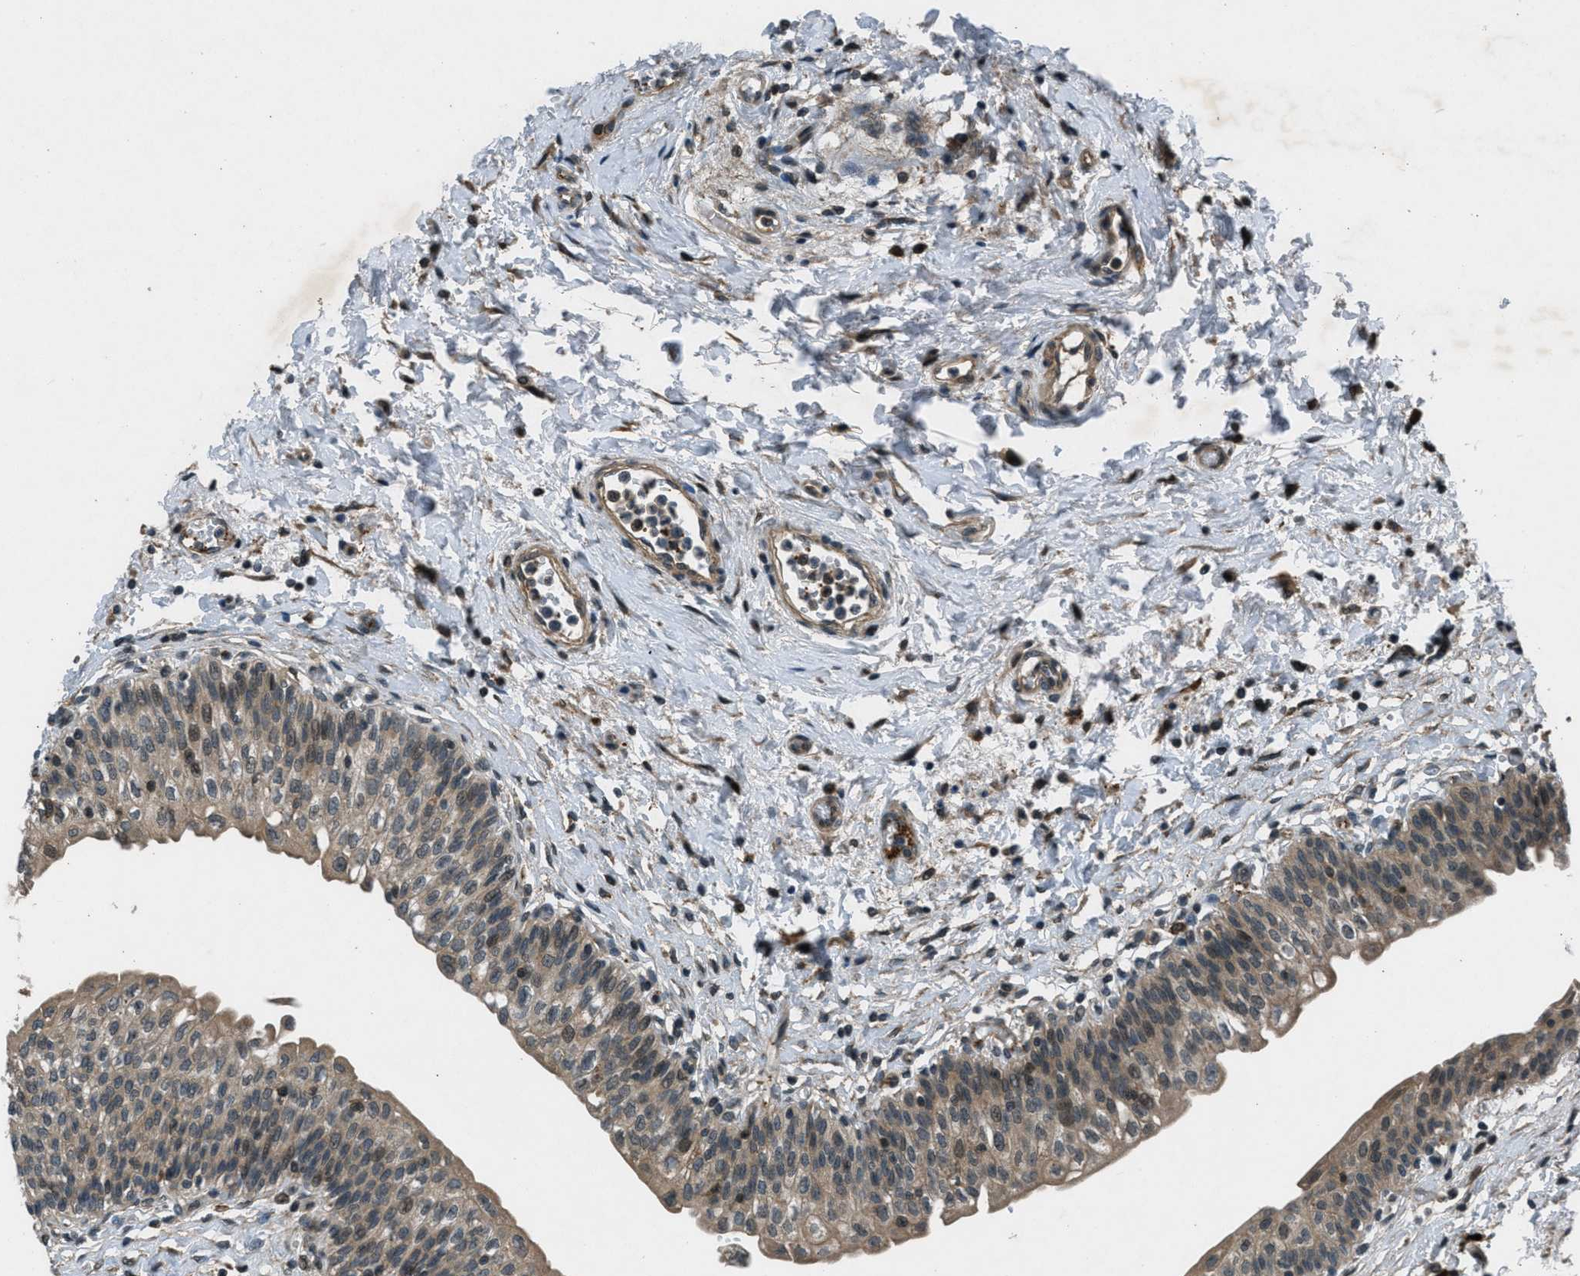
{"staining": {"intensity": "moderate", "quantity": ">75%", "location": "cytoplasmic/membranous"}, "tissue": "urinary bladder", "cell_type": "Urothelial cells", "image_type": "normal", "snomed": [{"axis": "morphology", "description": "Normal tissue, NOS"}, {"axis": "topography", "description": "Urinary bladder"}], "caption": "Brown immunohistochemical staining in benign human urinary bladder displays moderate cytoplasmic/membranous expression in about >75% of urothelial cells. The protein is shown in brown color, while the nuclei are stained blue.", "gene": "EPSTI1", "patient": {"sex": "male", "age": 55}}